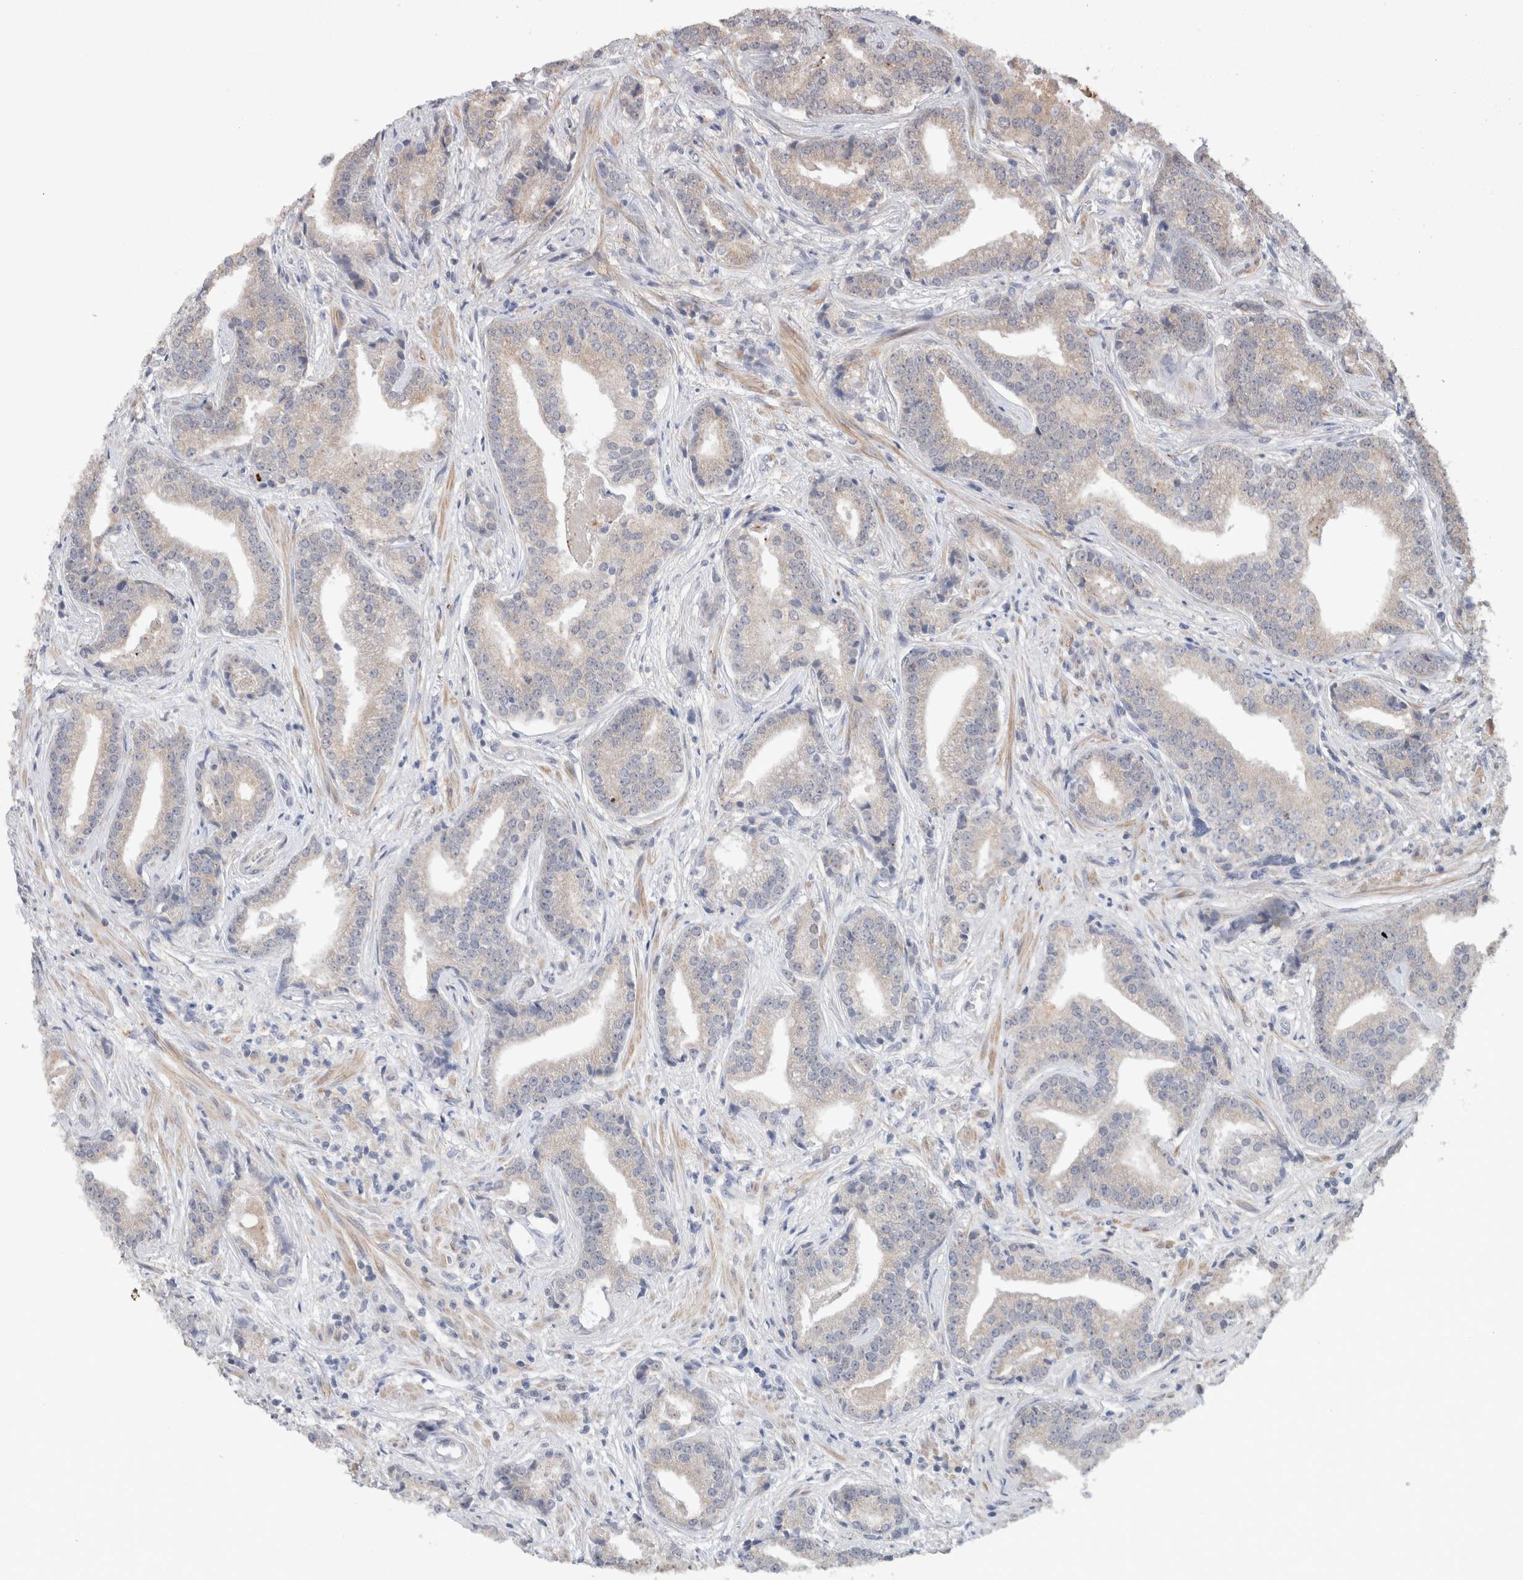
{"staining": {"intensity": "weak", "quantity": ">75%", "location": "cytoplasmic/membranous"}, "tissue": "prostate cancer", "cell_type": "Tumor cells", "image_type": "cancer", "snomed": [{"axis": "morphology", "description": "Adenocarcinoma, Low grade"}, {"axis": "topography", "description": "Prostate"}], "caption": "Brown immunohistochemical staining in human prostate cancer (low-grade adenocarcinoma) exhibits weak cytoplasmic/membranous positivity in about >75% of tumor cells. Immunohistochemistry (ihc) stains the protein of interest in brown and the nuclei are stained blue.", "gene": "RAB14", "patient": {"sex": "male", "age": 67}}